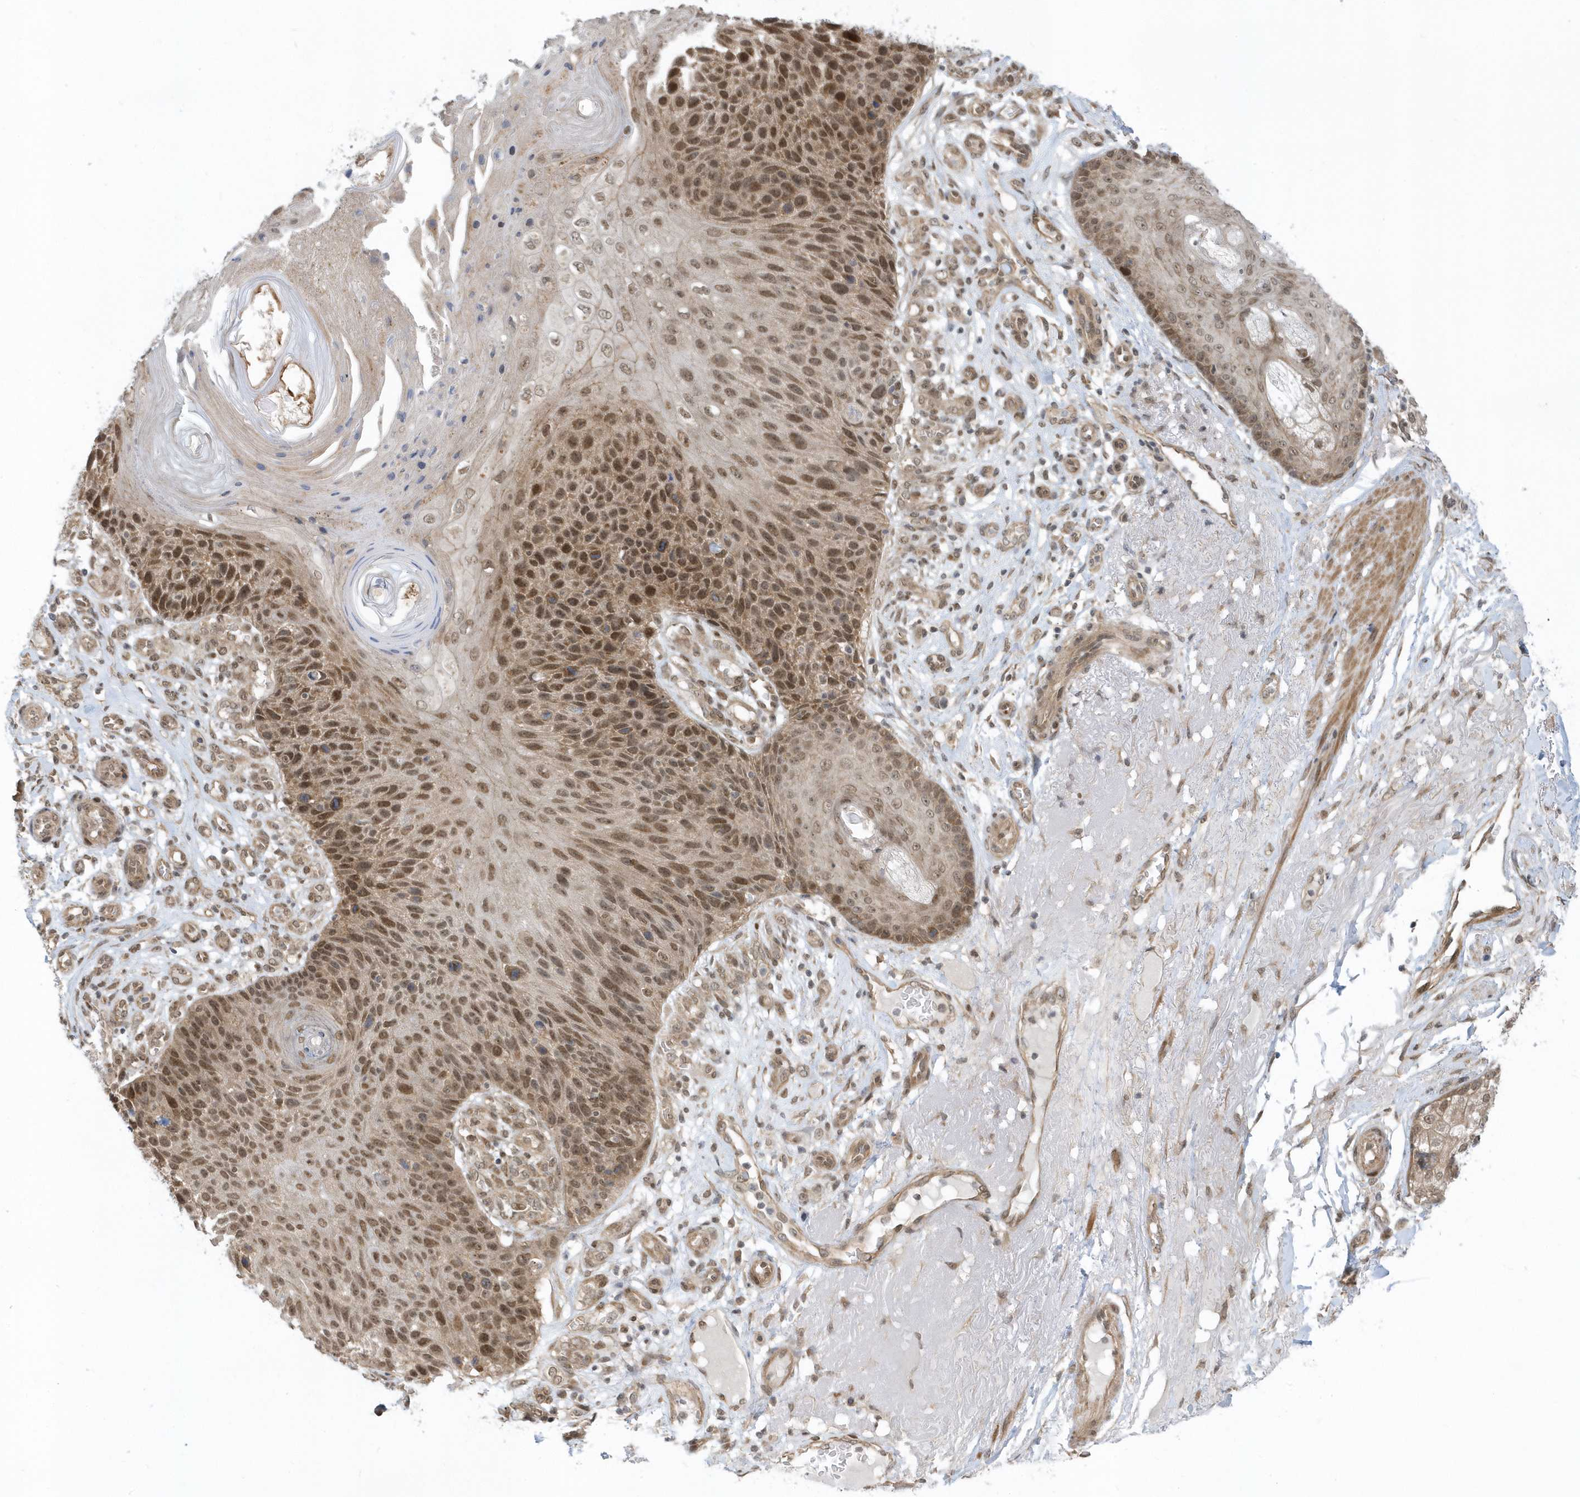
{"staining": {"intensity": "moderate", "quantity": ">75%", "location": "nuclear"}, "tissue": "skin cancer", "cell_type": "Tumor cells", "image_type": "cancer", "snomed": [{"axis": "morphology", "description": "Squamous cell carcinoma, NOS"}, {"axis": "topography", "description": "Skin"}], "caption": "IHC photomicrograph of neoplastic tissue: skin cancer (squamous cell carcinoma) stained using IHC displays medium levels of moderate protein expression localized specifically in the nuclear of tumor cells, appearing as a nuclear brown color.", "gene": "USP53", "patient": {"sex": "female", "age": 88}}